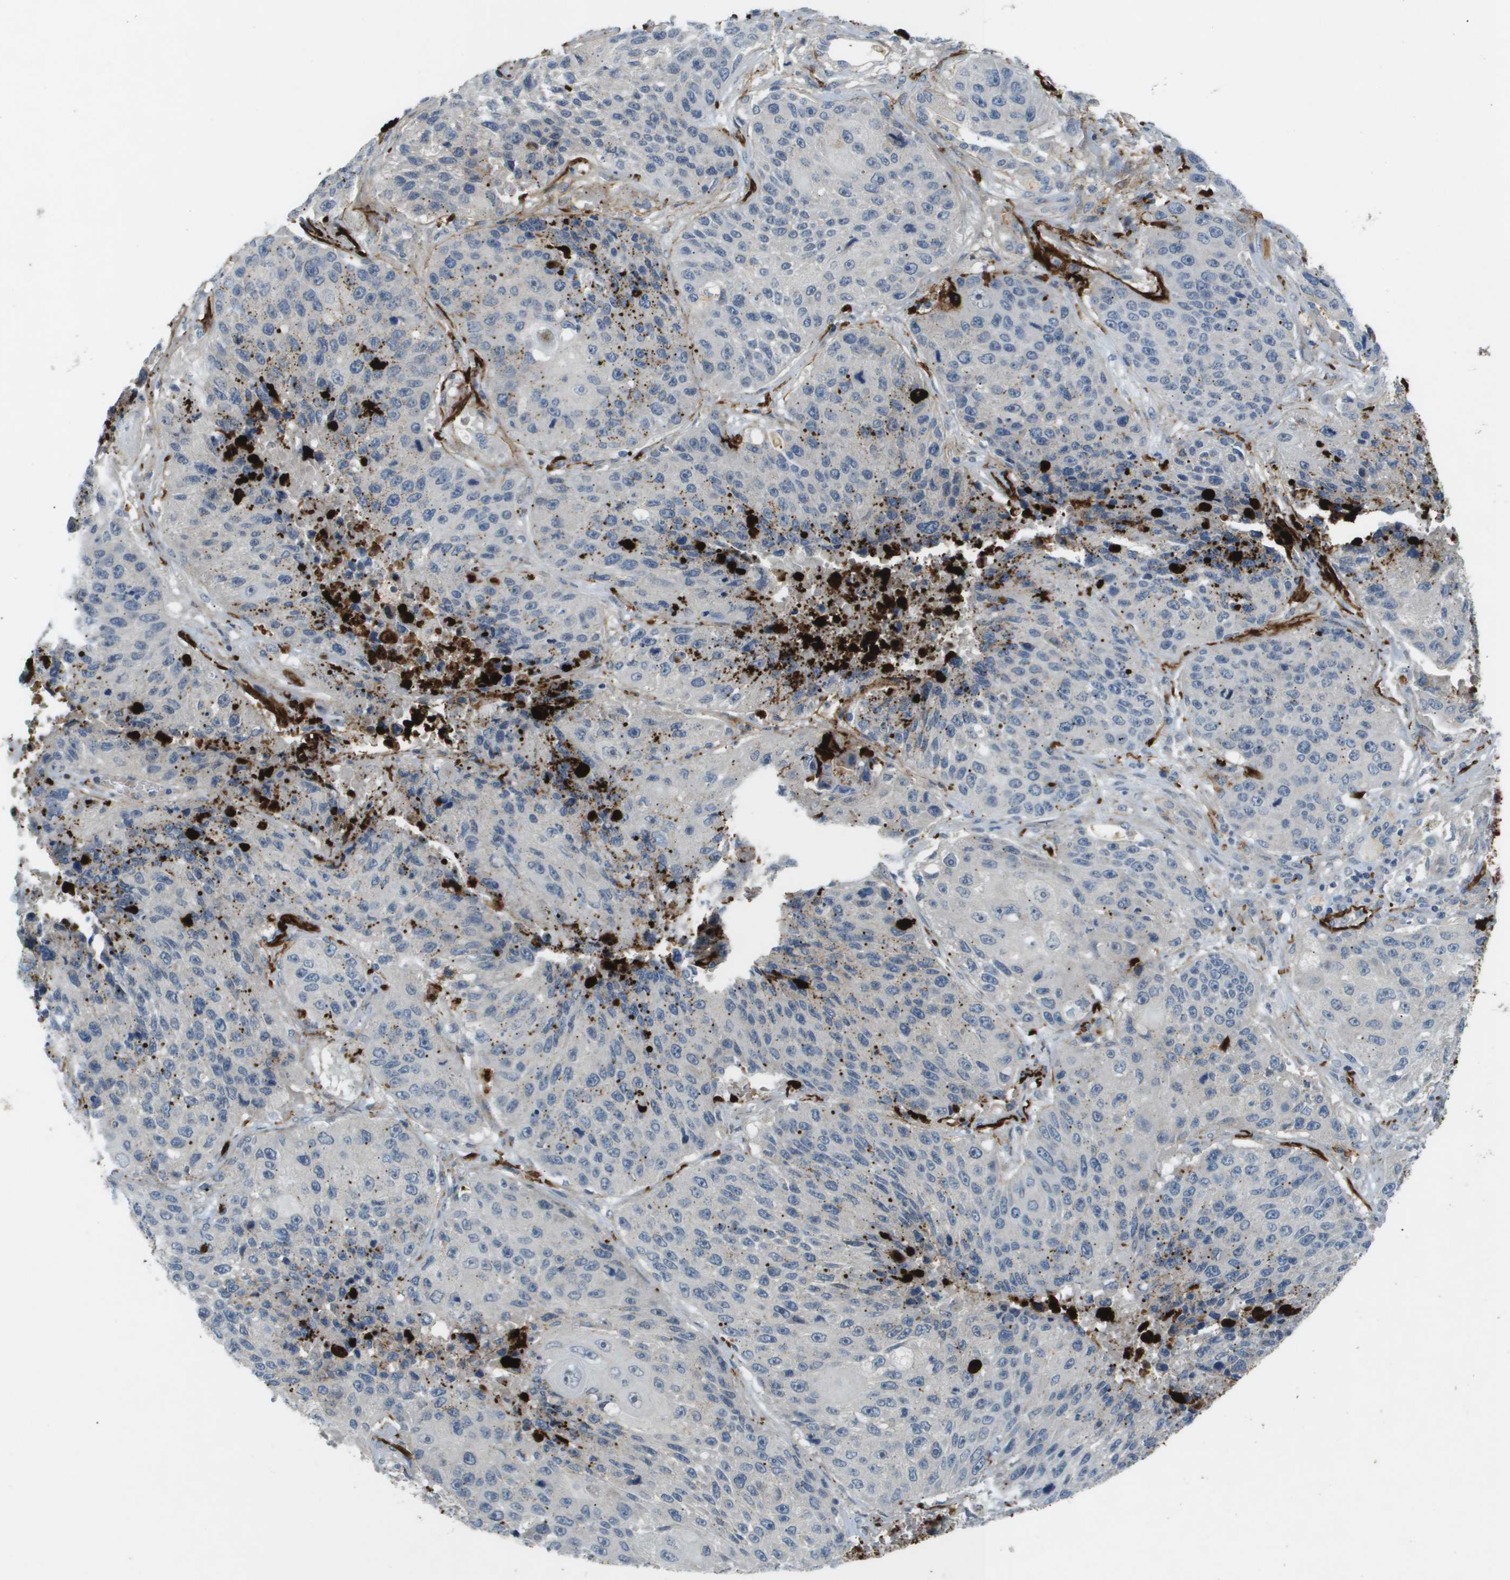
{"staining": {"intensity": "negative", "quantity": "none", "location": "none"}, "tissue": "lung cancer", "cell_type": "Tumor cells", "image_type": "cancer", "snomed": [{"axis": "morphology", "description": "Squamous cell carcinoma, NOS"}, {"axis": "topography", "description": "Lung"}], "caption": "IHC image of human lung cancer stained for a protein (brown), which demonstrates no positivity in tumor cells. (IHC, brightfield microscopy, high magnification).", "gene": "VTN", "patient": {"sex": "male", "age": 61}}